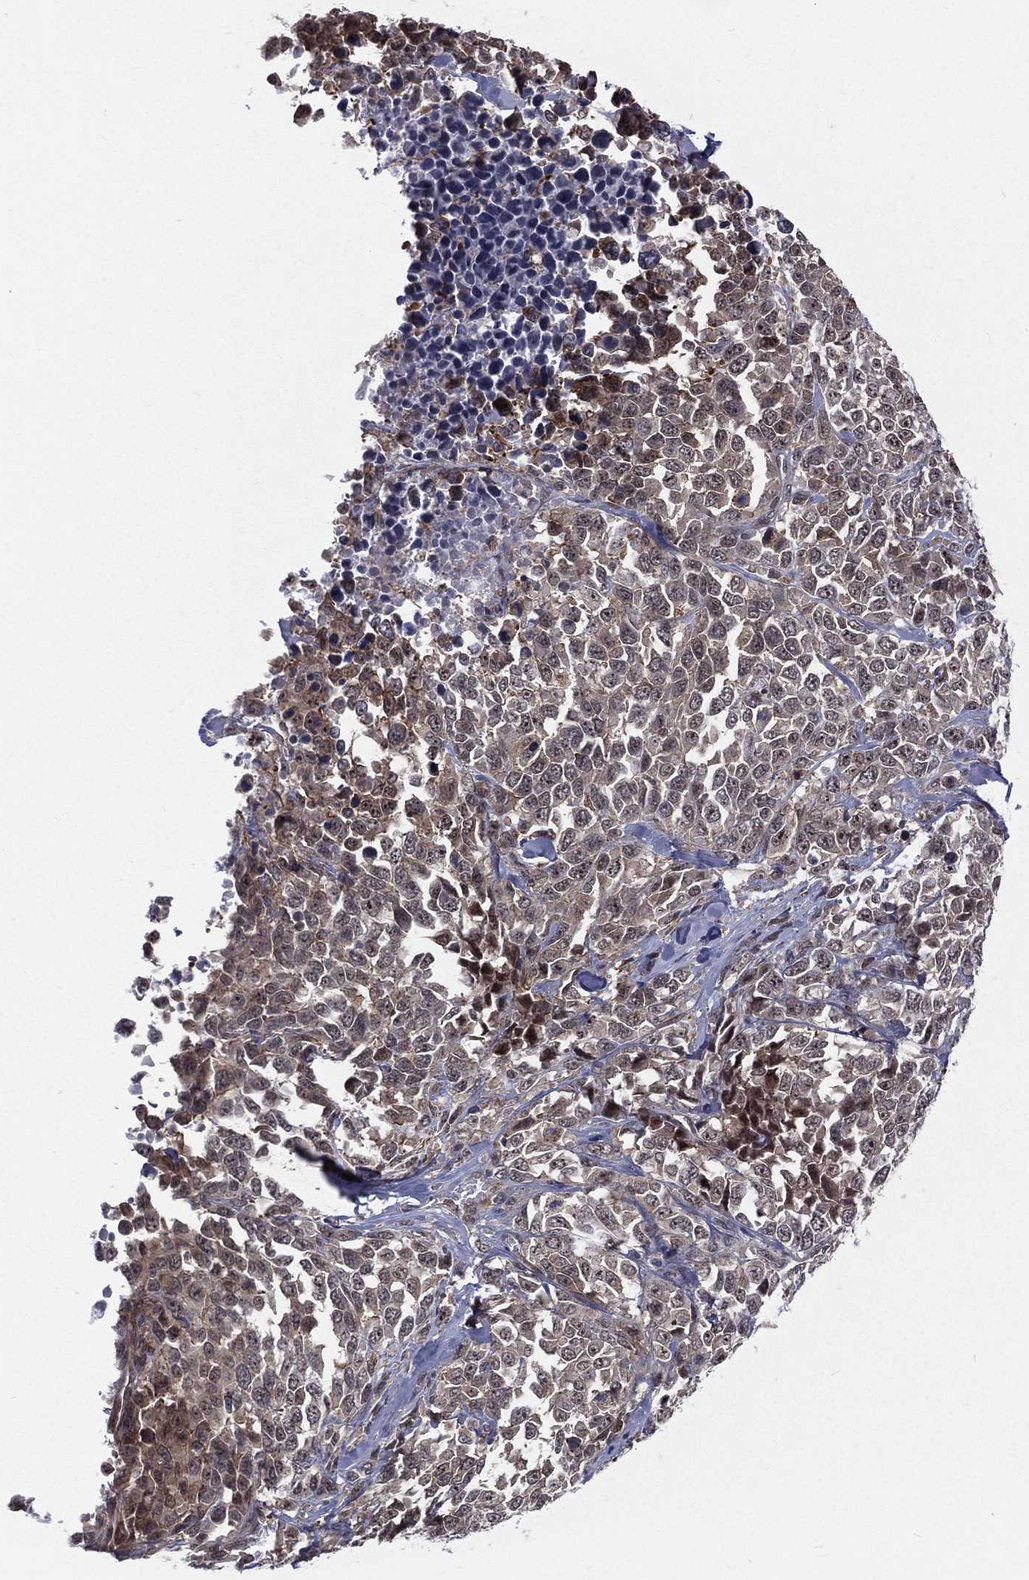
{"staining": {"intensity": "weak", "quantity": "<25%", "location": "cytoplasmic/membranous,nuclear"}, "tissue": "melanoma", "cell_type": "Tumor cells", "image_type": "cancer", "snomed": [{"axis": "morphology", "description": "Malignant melanoma, Metastatic site"}, {"axis": "topography", "description": "Skin"}], "caption": "IHC photomicrograph of neoplastic tissue: melanoma stained with DAB (3,3'-diaminobenzidine) shows no significant protein positivity in tumor cells.", "gene": "MORC2", "patient": {"sex": "male", "age": 84}}